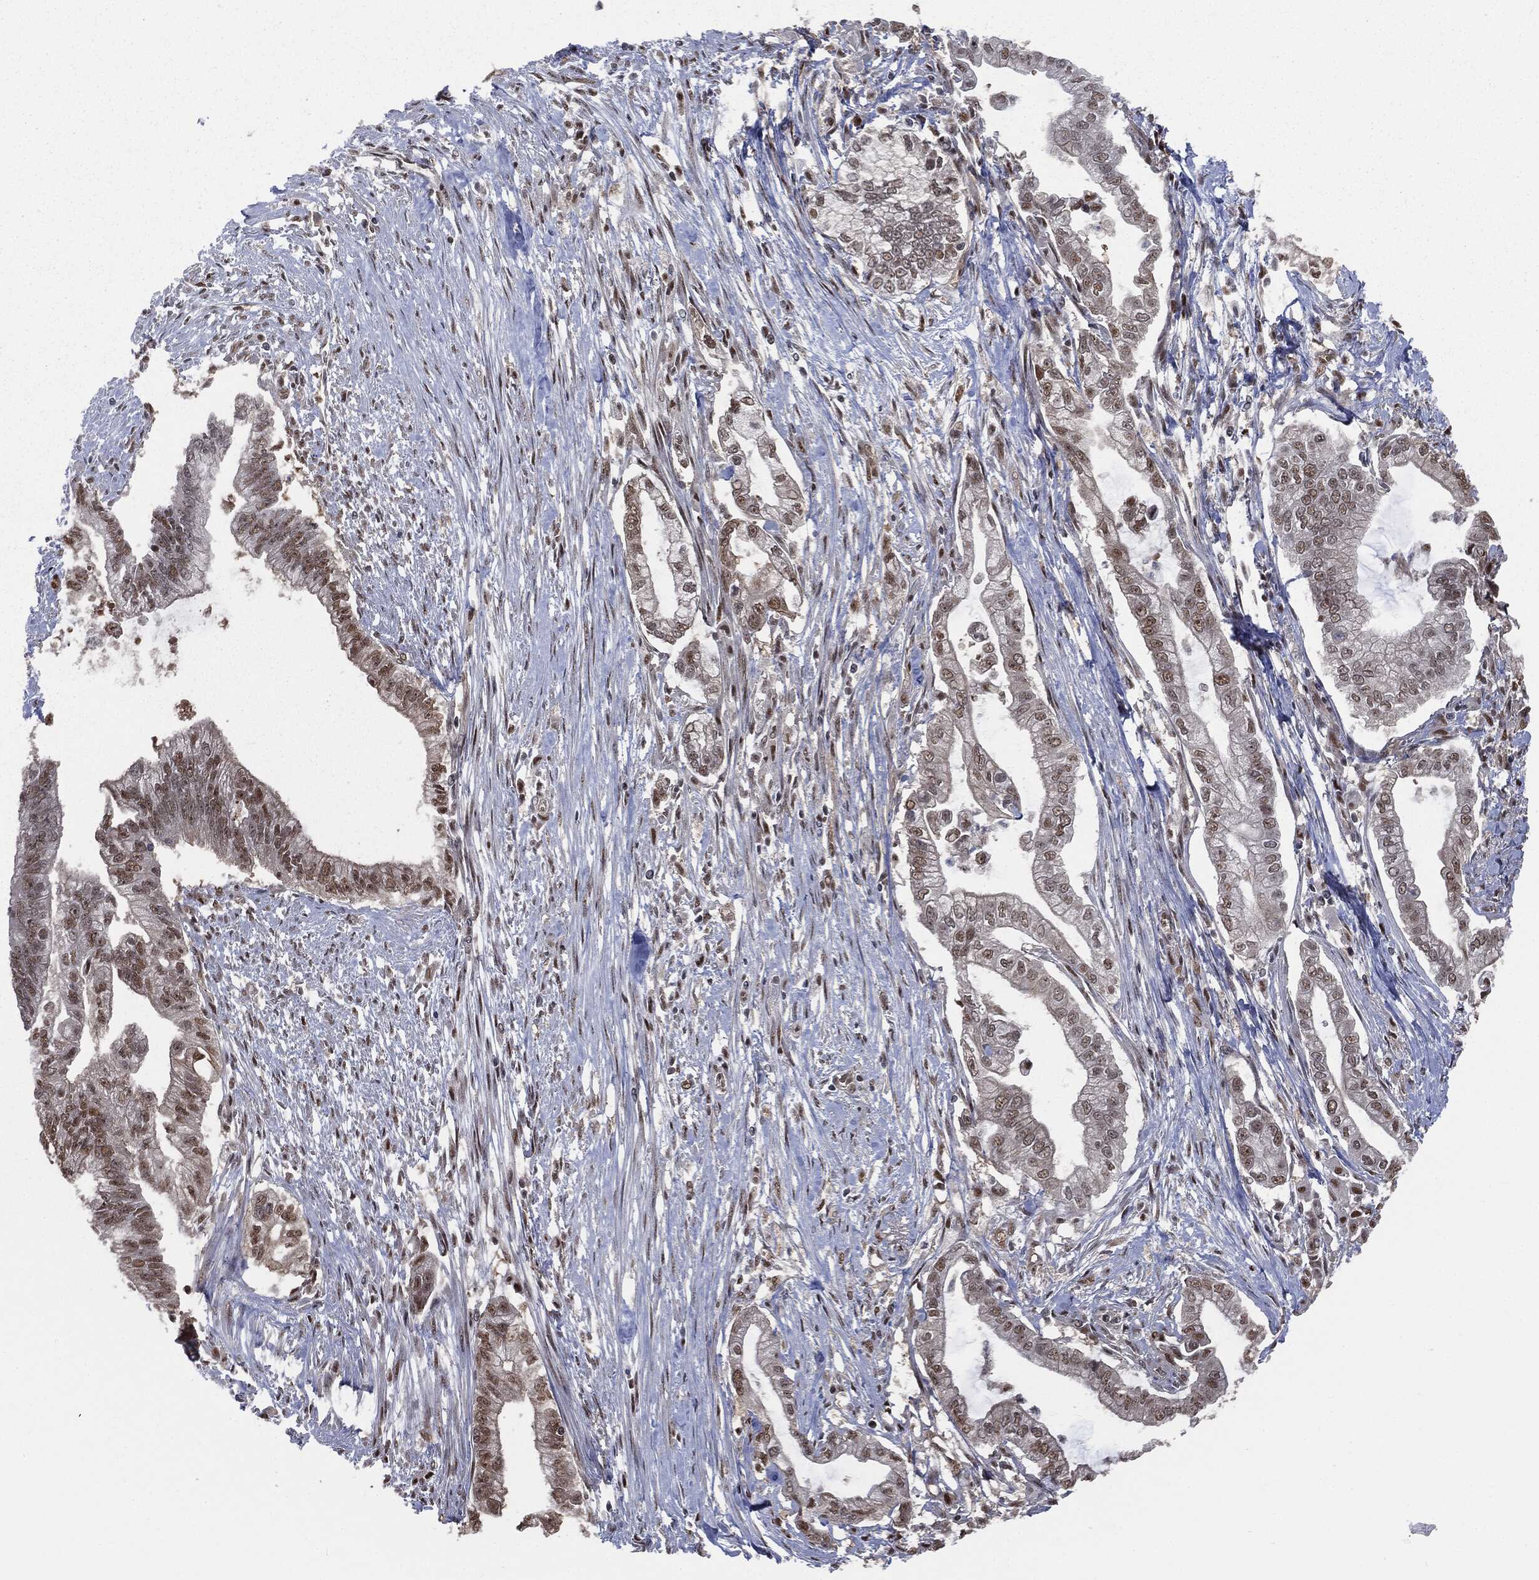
{"staining": {"intensity": "moderate", "quantity": "25%-75%", "location": "nuclear"}, "tissue": "pancreatic cancer", "cell_type": "Tumor cells", "image_type": "cancer", "snomed": [{"axis": "morphology", "description": "Adenocarcinoma, NOS"}, {"axis": "topography", "description": "Pancreas"}], "caption": "Pancreatic cancer stained with IHC demonstrates moderate nuclear staining in approximately 25%-75% of tumor cells. (Stains: DAB in brown, nuclei in blue, Microscopy: brightfield microscopy at high magnification).", "gene": "SHLD2", "patient": {"sex": "male", "age": 70}}